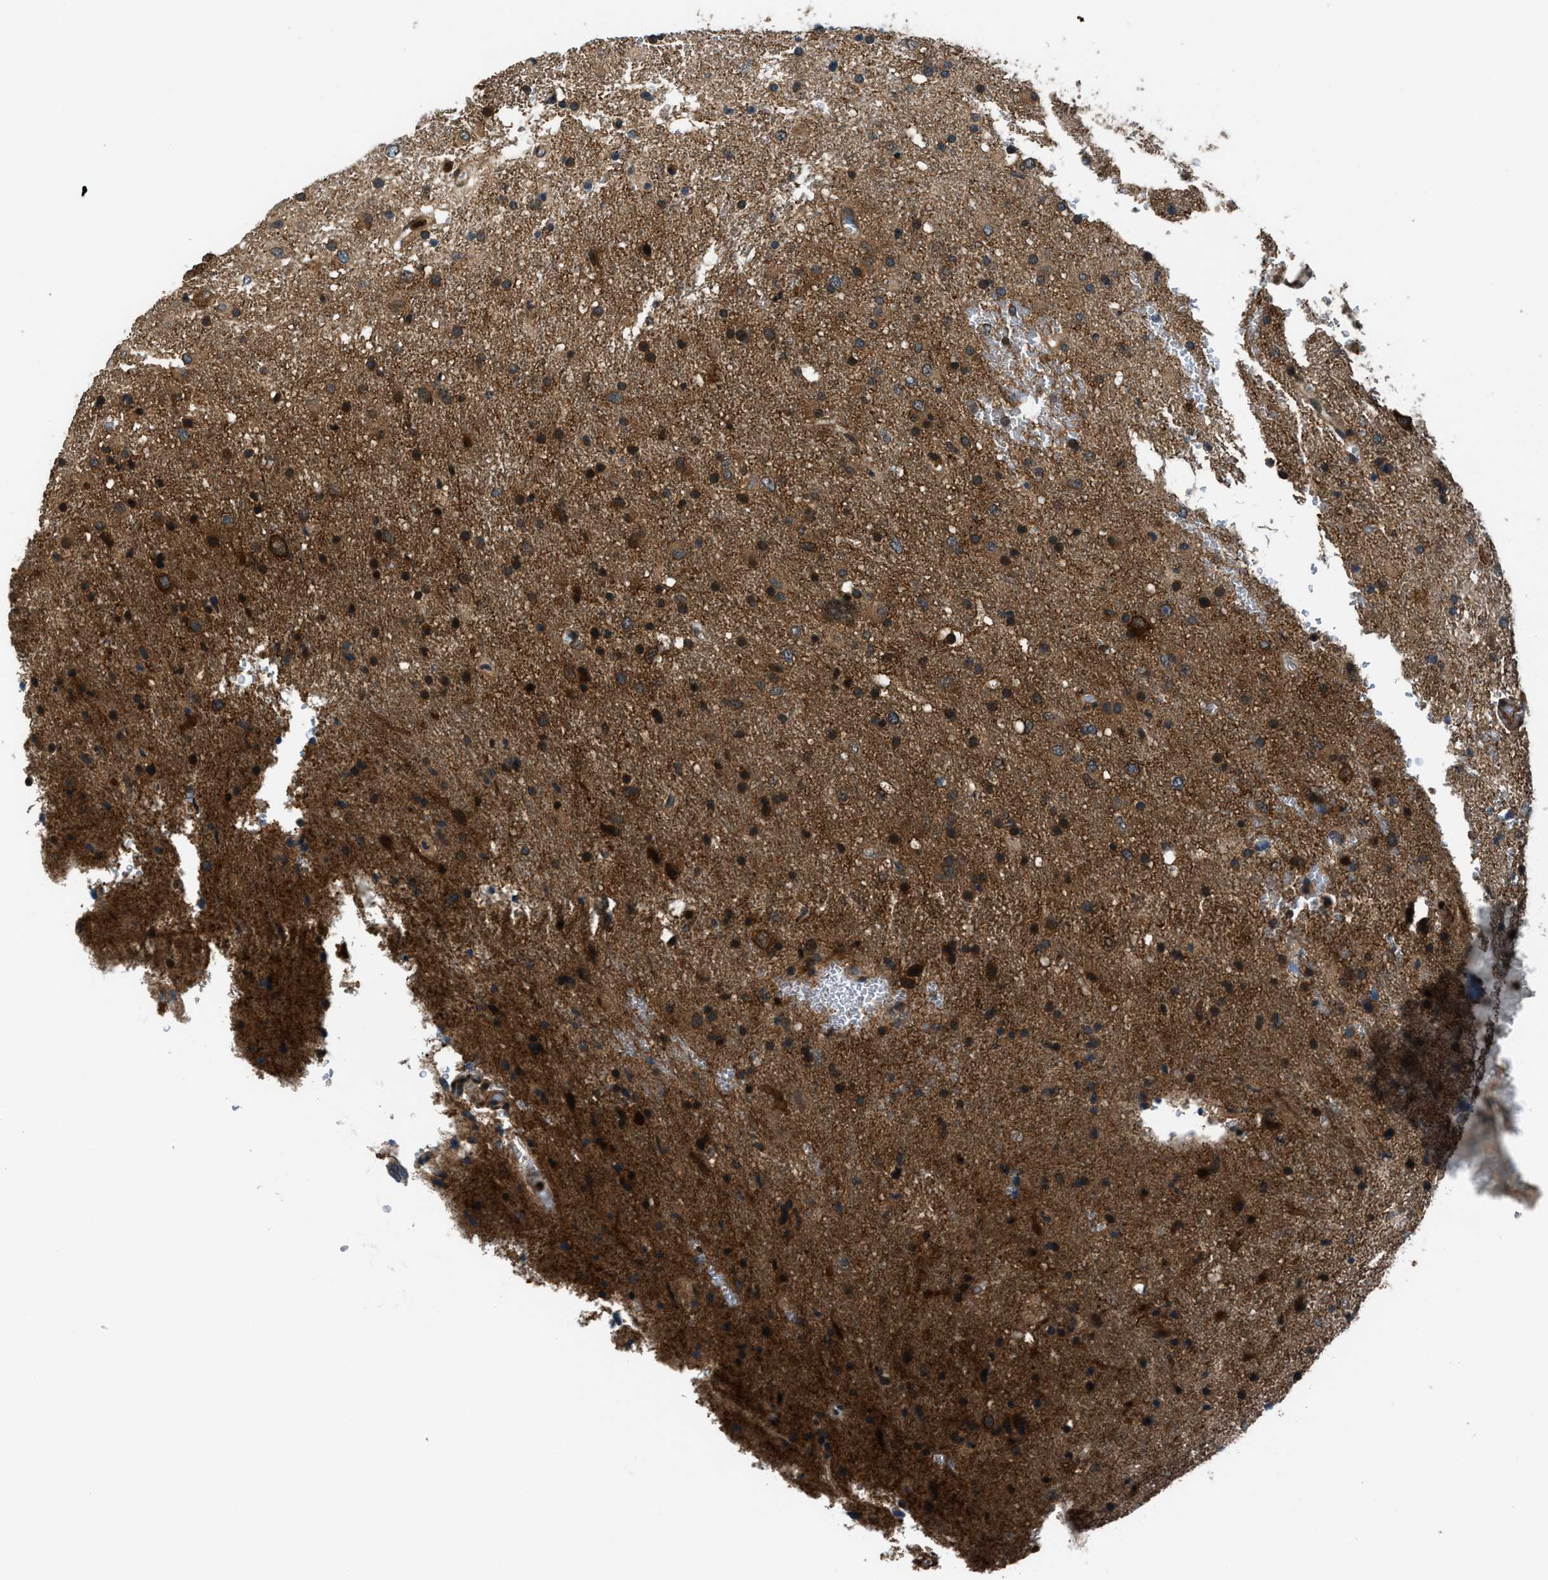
{"staining": {"intensity": "strong", "quantity": "<25%", "location": "cytoplasmic/membranous"}, "tissue": "glioma", "cell_type": "Tumor cells", "image_type": "cancer", "snomed": [{"axis": "morphology", "description": "Glioma, malignant, Low grade"}, {"axis": "topography", "description": "Brain"}], "caption": "The photomicrograph exhibits a brown stain indicating the presence of a protein in the cytoplasmic/membranous of tumor cells in malignant low-grade glioma.", "gene": "ARHGEF11", "patient": {"sex": "male", "age": 77}}